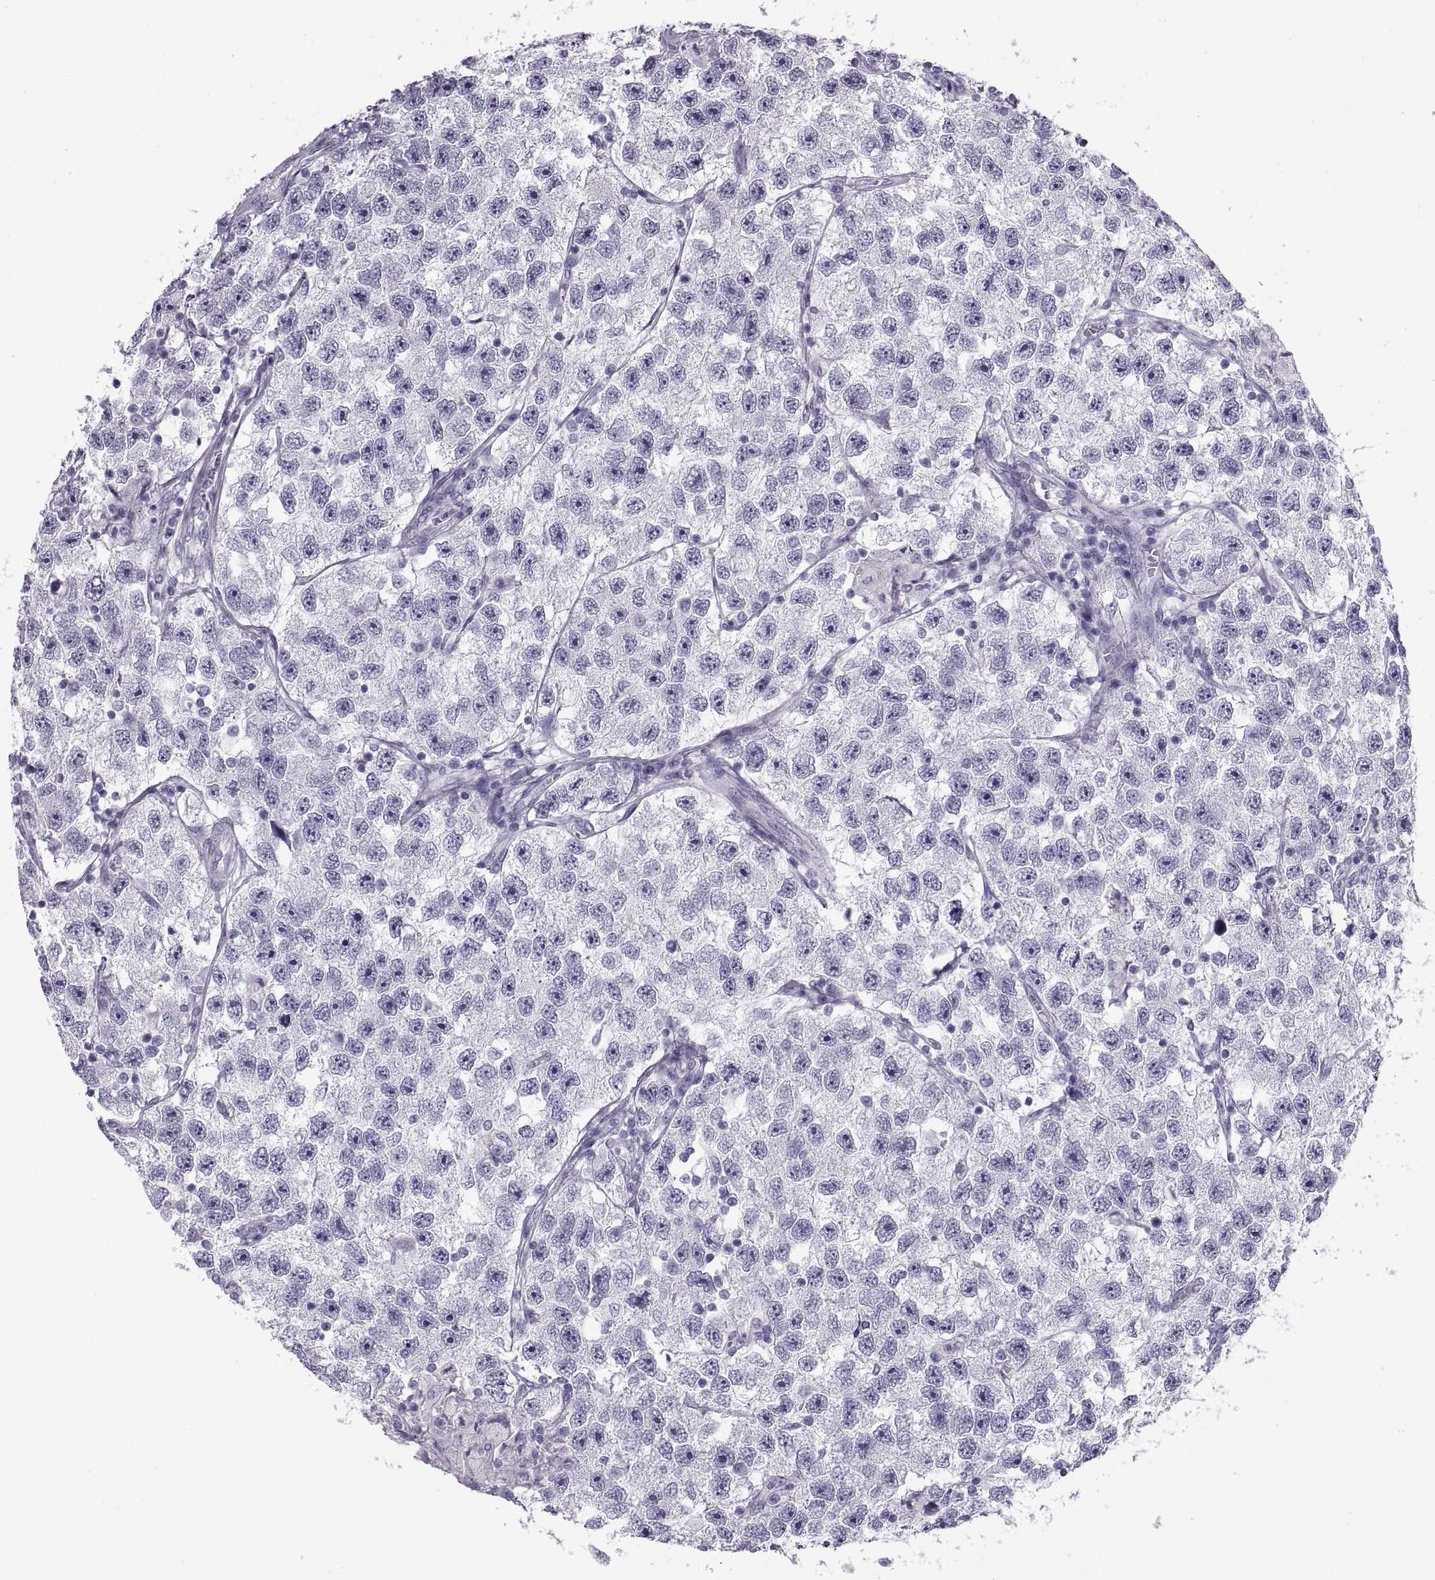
{"staining": {"intensity": "negative", "quantity": "none", "location": "none"}, "tissue": "testis cancer", "cell_type": "Tumor cells", "image_type": "cancer", "snomed": [{"axis": "morphology", "description": "Seminoma, NOS"}, {"axis": "topography", "description": "Testis"}], "caption": "Testis cancer was stained to show a protein in brown. There is no significant staining in tumor cells. (Stains: DAB IHC with hematoxylin counter stain, Microscopy: brightfield microscopy at high magnification).", "gene": "RLBP1", "patient": {"sex": "male", "age": 26}}